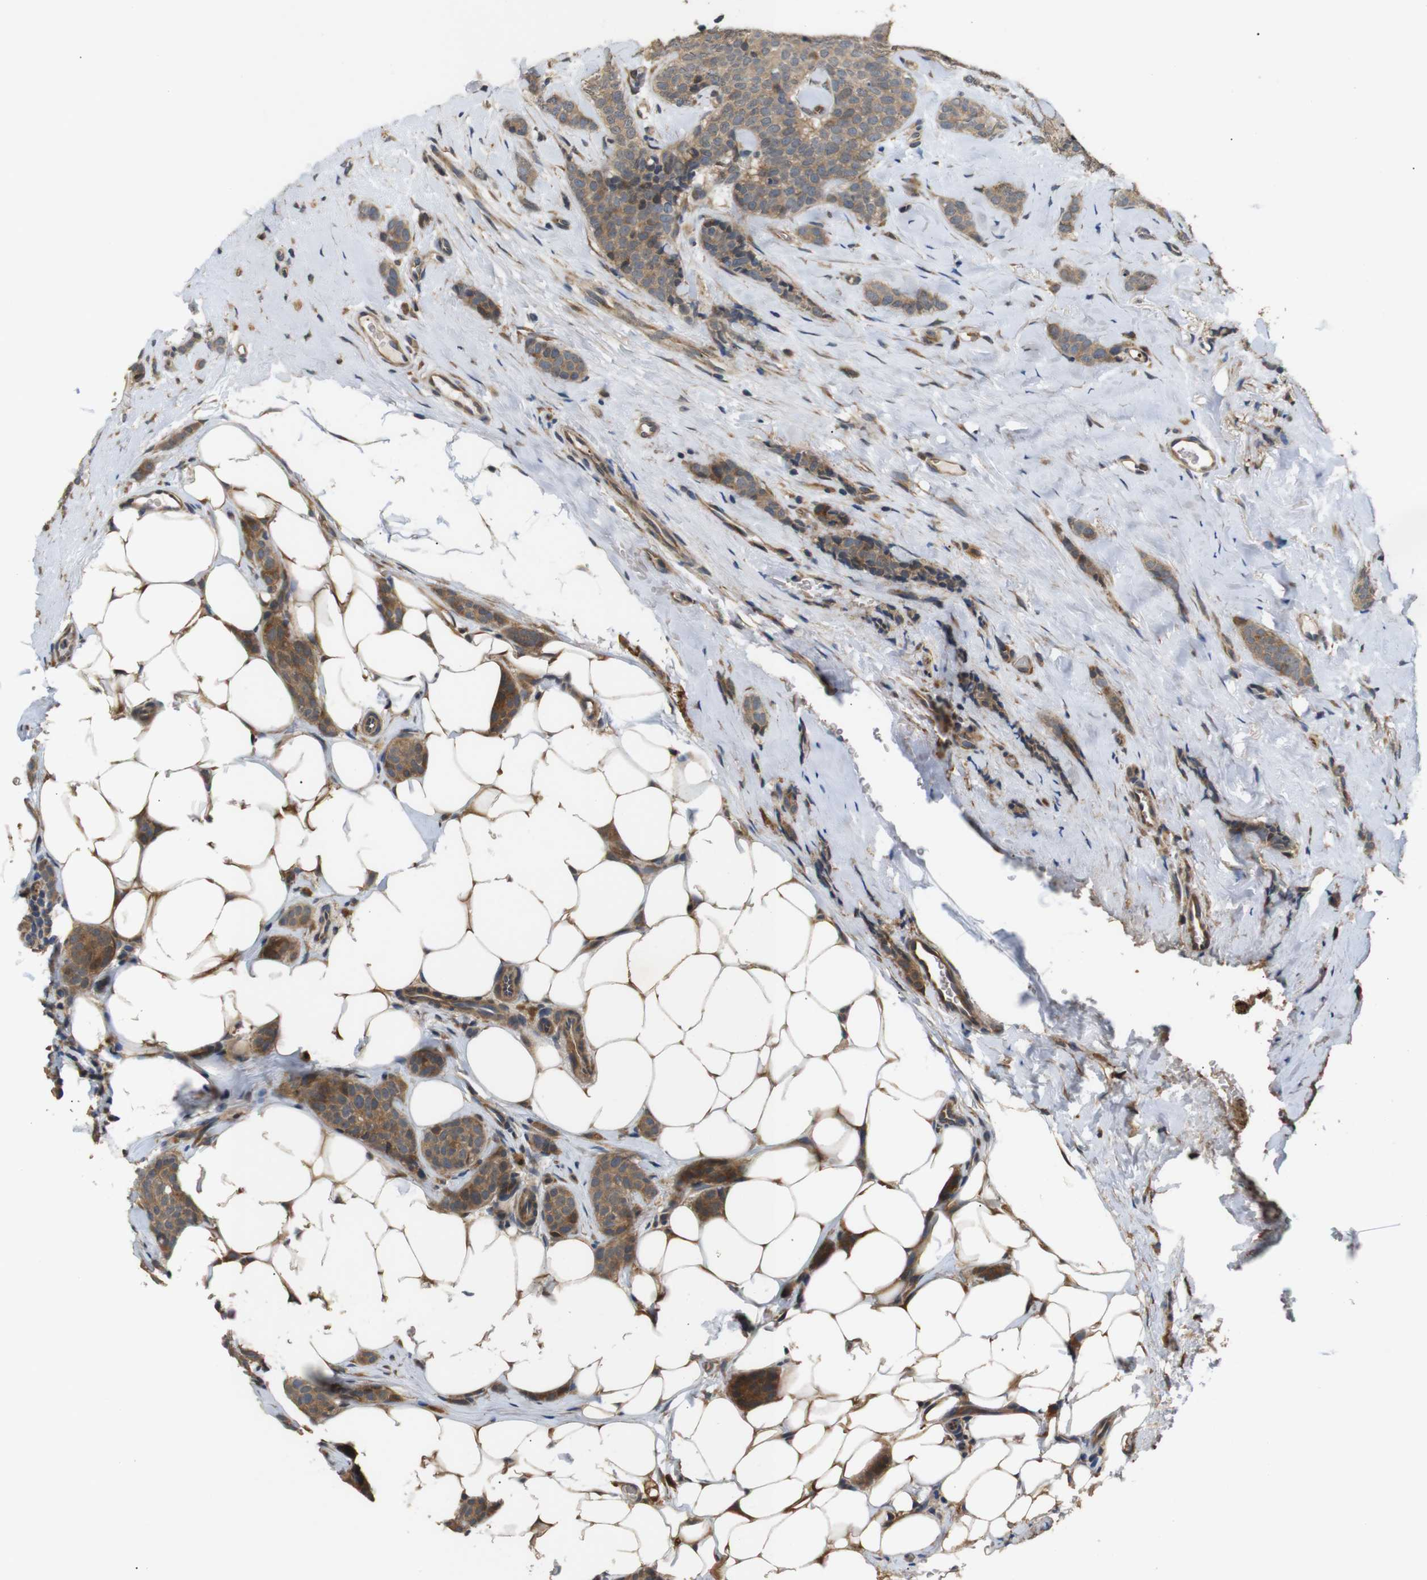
{"staining": {"intensity": "weak", "quantity": ">75%", "location": "cytoplasmic/membranous"}, "tissue": "breast cancer", "cell_type": "Tumor cells", "image_type": "cancer", "snomed": [{"axis": "morphology", "description": "Lobular carcinoma"}, {"axis": "topography", "description": "Skin"}, {"axis": "topography", "description": "Breast"}], "caption": "Immunohistochemical staining of breast cancer exhibits low levels of weak cytoplasmic/membranous staining in approximately >75% of tumor cells.", "gene": "EPHB2", "patient": {"sex": "female", "age": 46}}